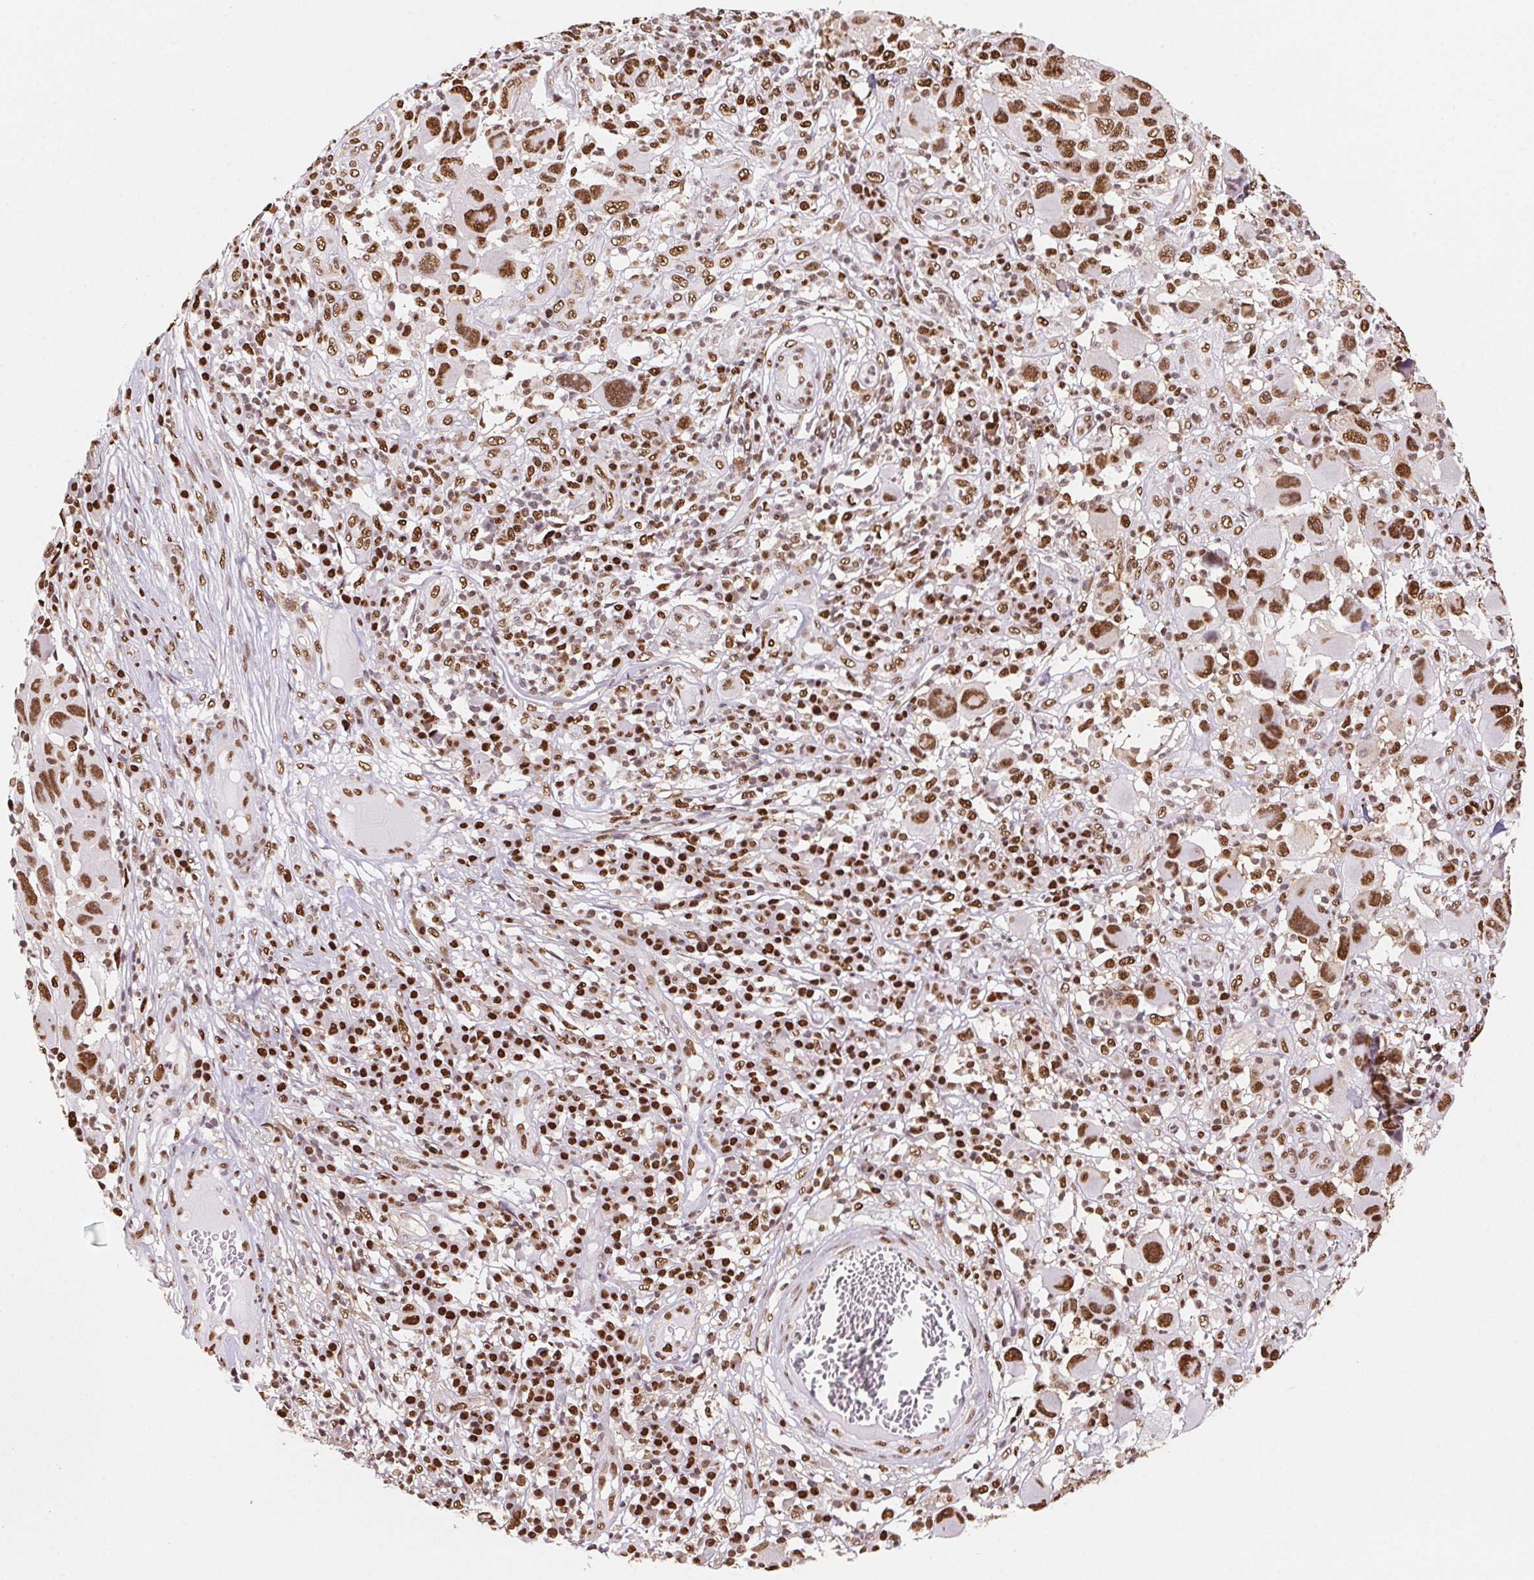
{"staining": {"intensity": "strong", "quantity": ">75%", "location": "nuclear"}, "tissue": "melanoma", "cell_type": "Tumor cells", "image_type": "cancer", "snomed": [{"axis": "morphology", "description": "Malignant melanoma, NOS"}, {"axis": "topography", "description": "Skin"}], "caption": "Immunohistochemistry (IHC) photomicrograph of neoplastic tissue: melanoma stained using immunohistochemistry (IHC) reveals high levels of strong protein expression localized specifically in the nuclear of tumor cells, appearing as a nuclear brown color.", "gene": "SET", "patient": {"sex": "male", "age": 53}}